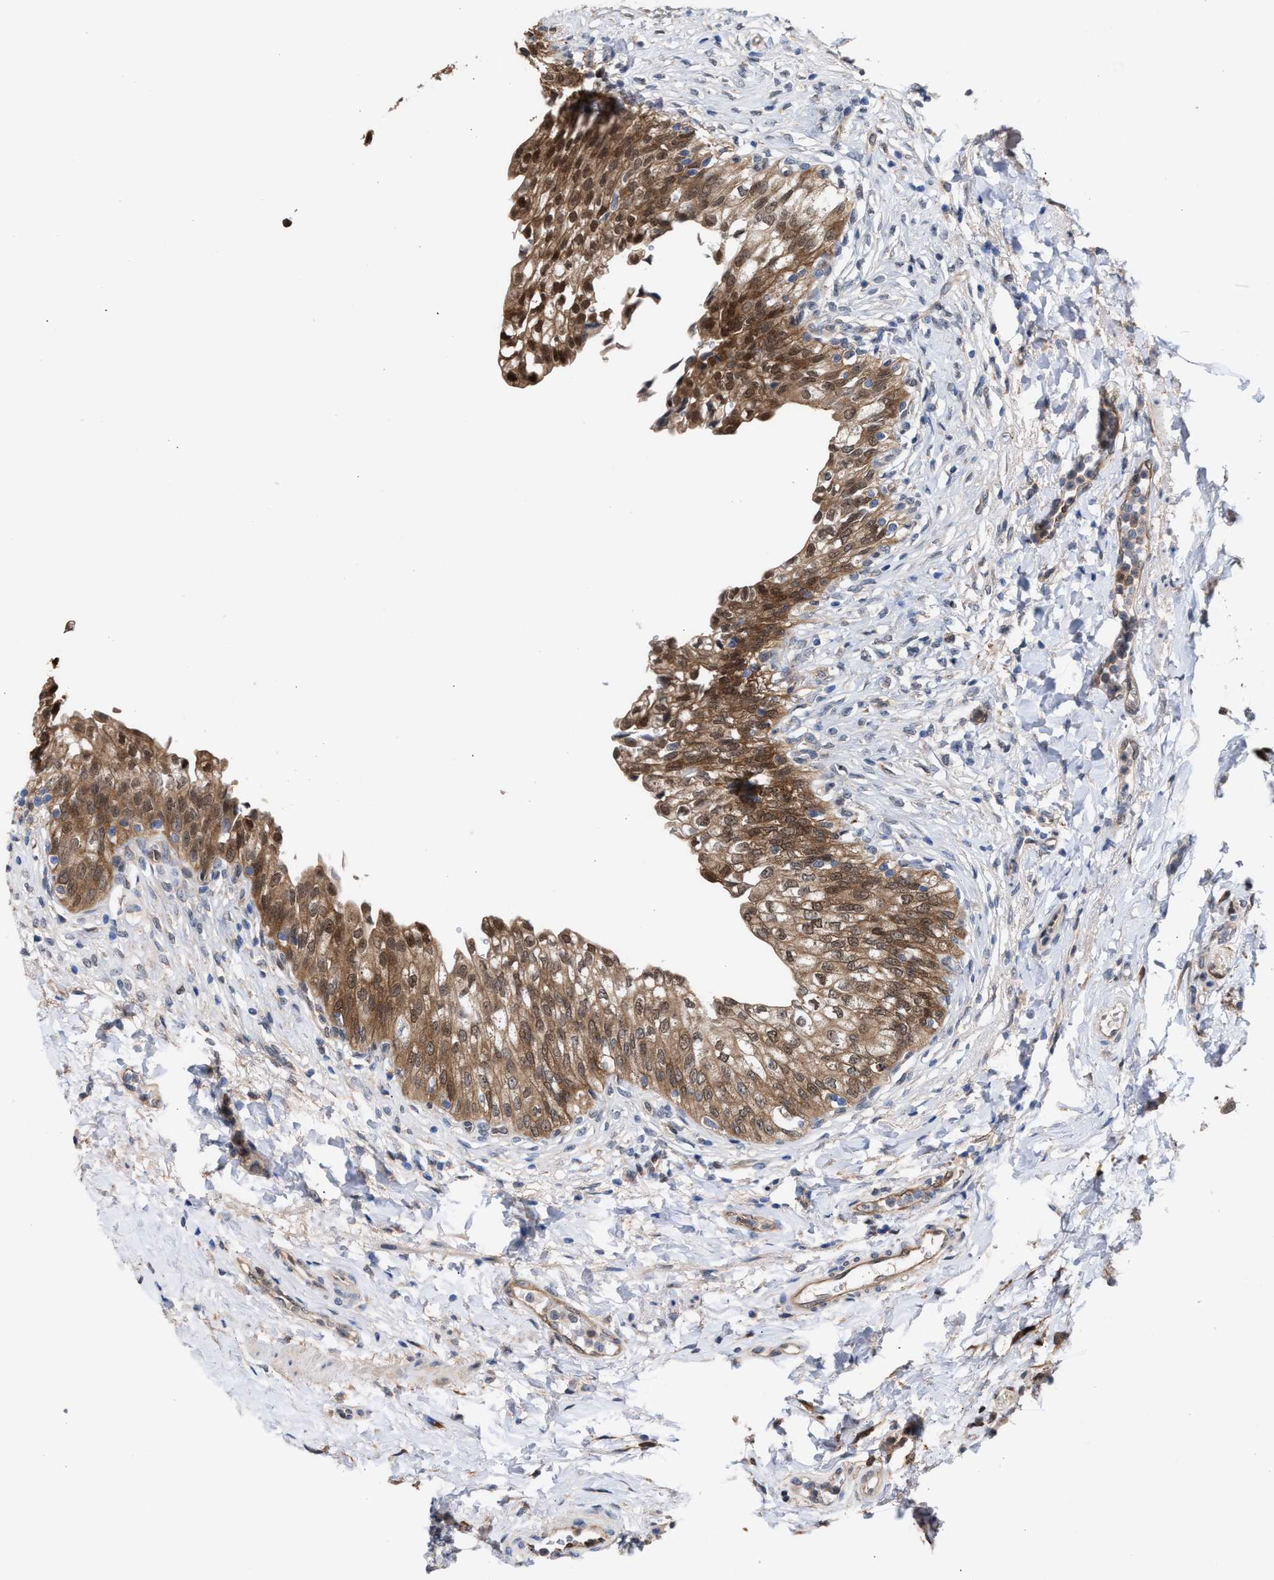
{"staining": {"intensity": "strong", "quantity": ">75%", "location": "cytoplasmic/membranous,nuclear"}, "tissue": "urinary bladder", "cell_type": "Urothelial cells", "image_type": "normal", "snomed": [{"axis": "morphology", "description": "Urothelial carcinoma, High grade"}, {"axis": "topography", "description": "Urinary bladder"}], "caption": "Immunohistochemical staining of benign human urinary bladder demonstrates strong cytoplasmic/membranous,nuclear protein staining in about >75% of urothelial cells. (IHC, brightfield microscopy, high magnification).", "gene": "TP53I3", "patient": {"sex": "male", "age": 46}}